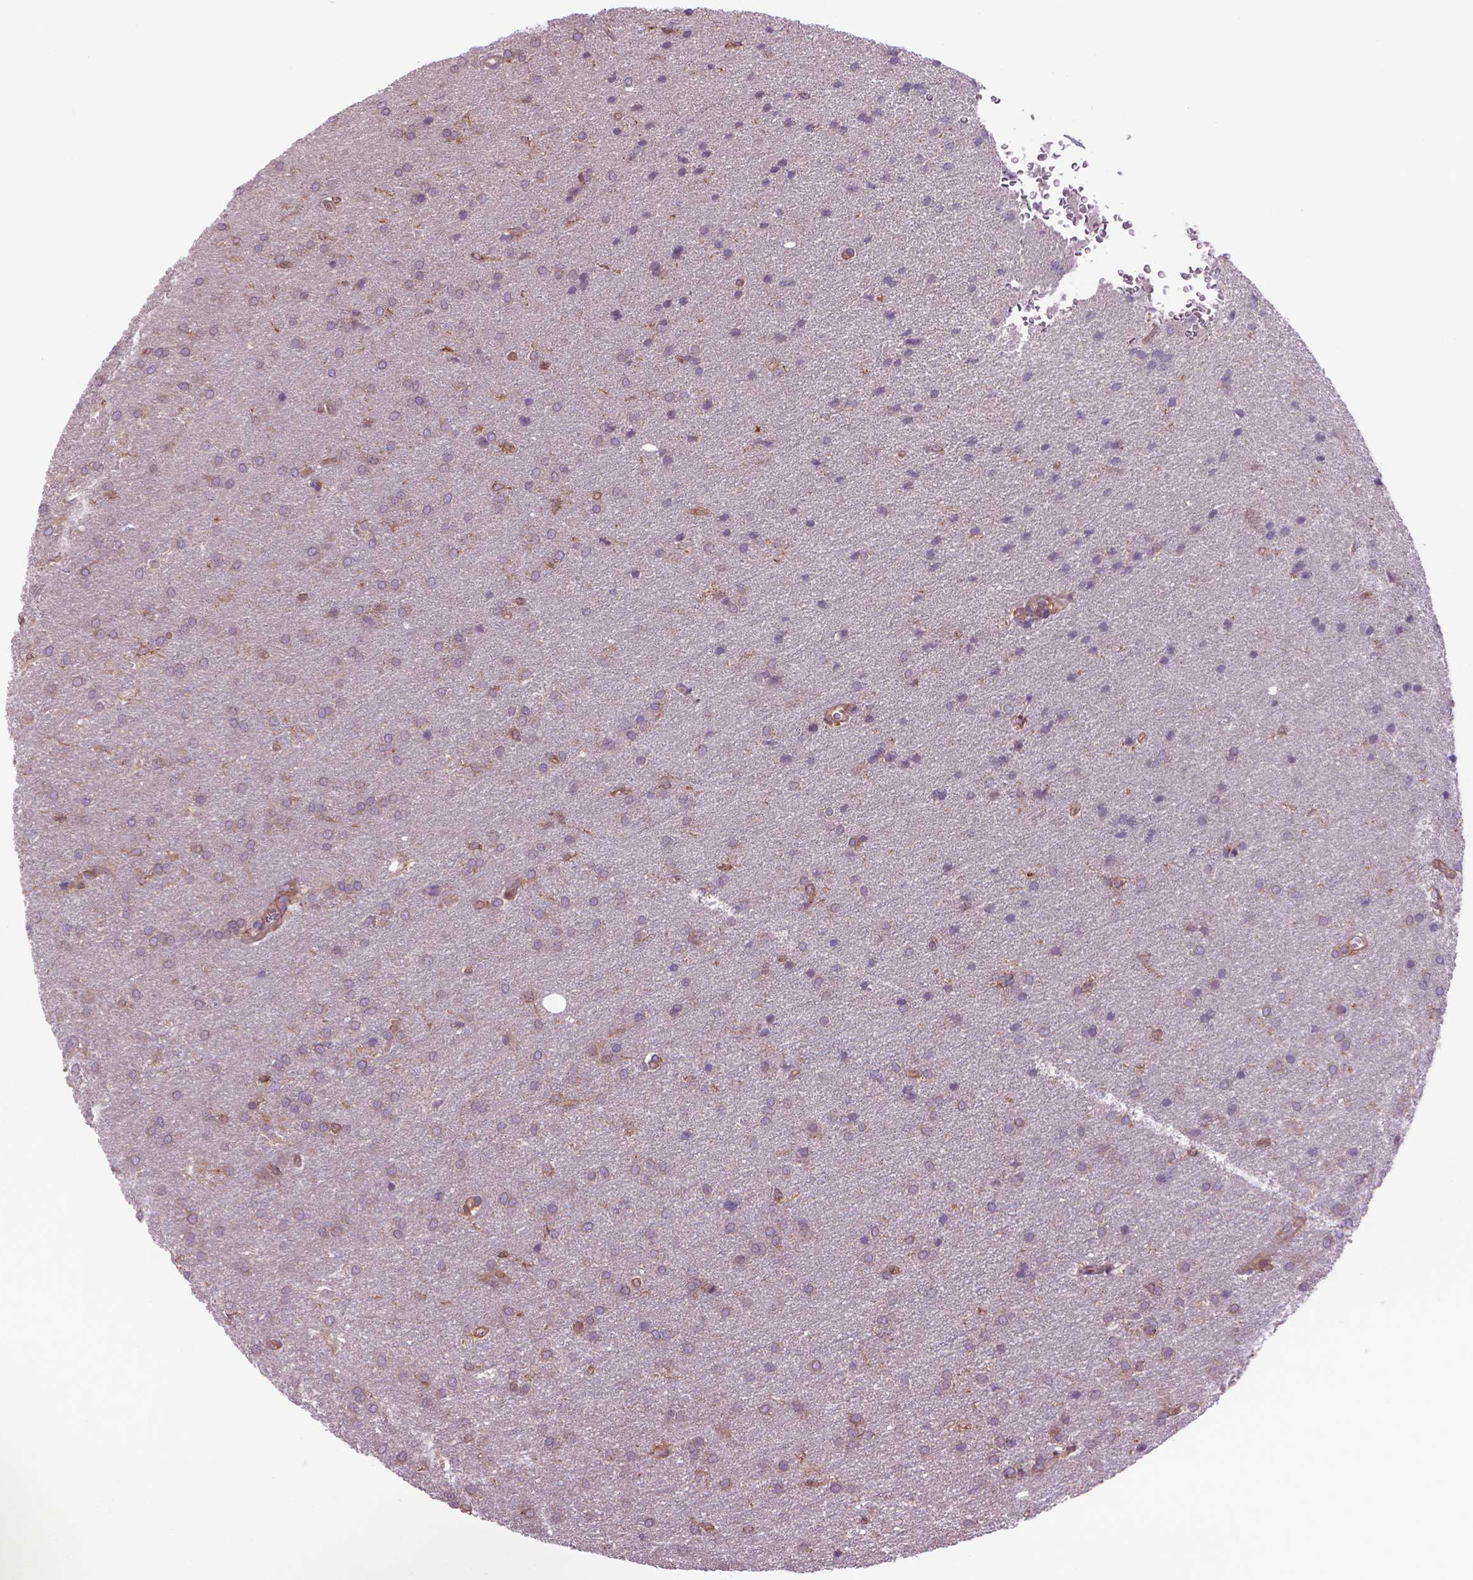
{"staining": {"intensity": "weak", "quantity": "<25%", "location": "cytoplasmic/membranous"}, "tissue": "glioma", "cell_type": "Tumor cells", "image_type": "cancer", "snomed": [{"axis": "morphology", "description": "Glioma, malignant, Low grade"}, {"axis": "topography", "description": "Brain"}], "caption": "Image shows no protein staining in tumor cells of glioma tissue.", "gene": "CORO1B", "patient": {"sex": "female", "age": 32}}